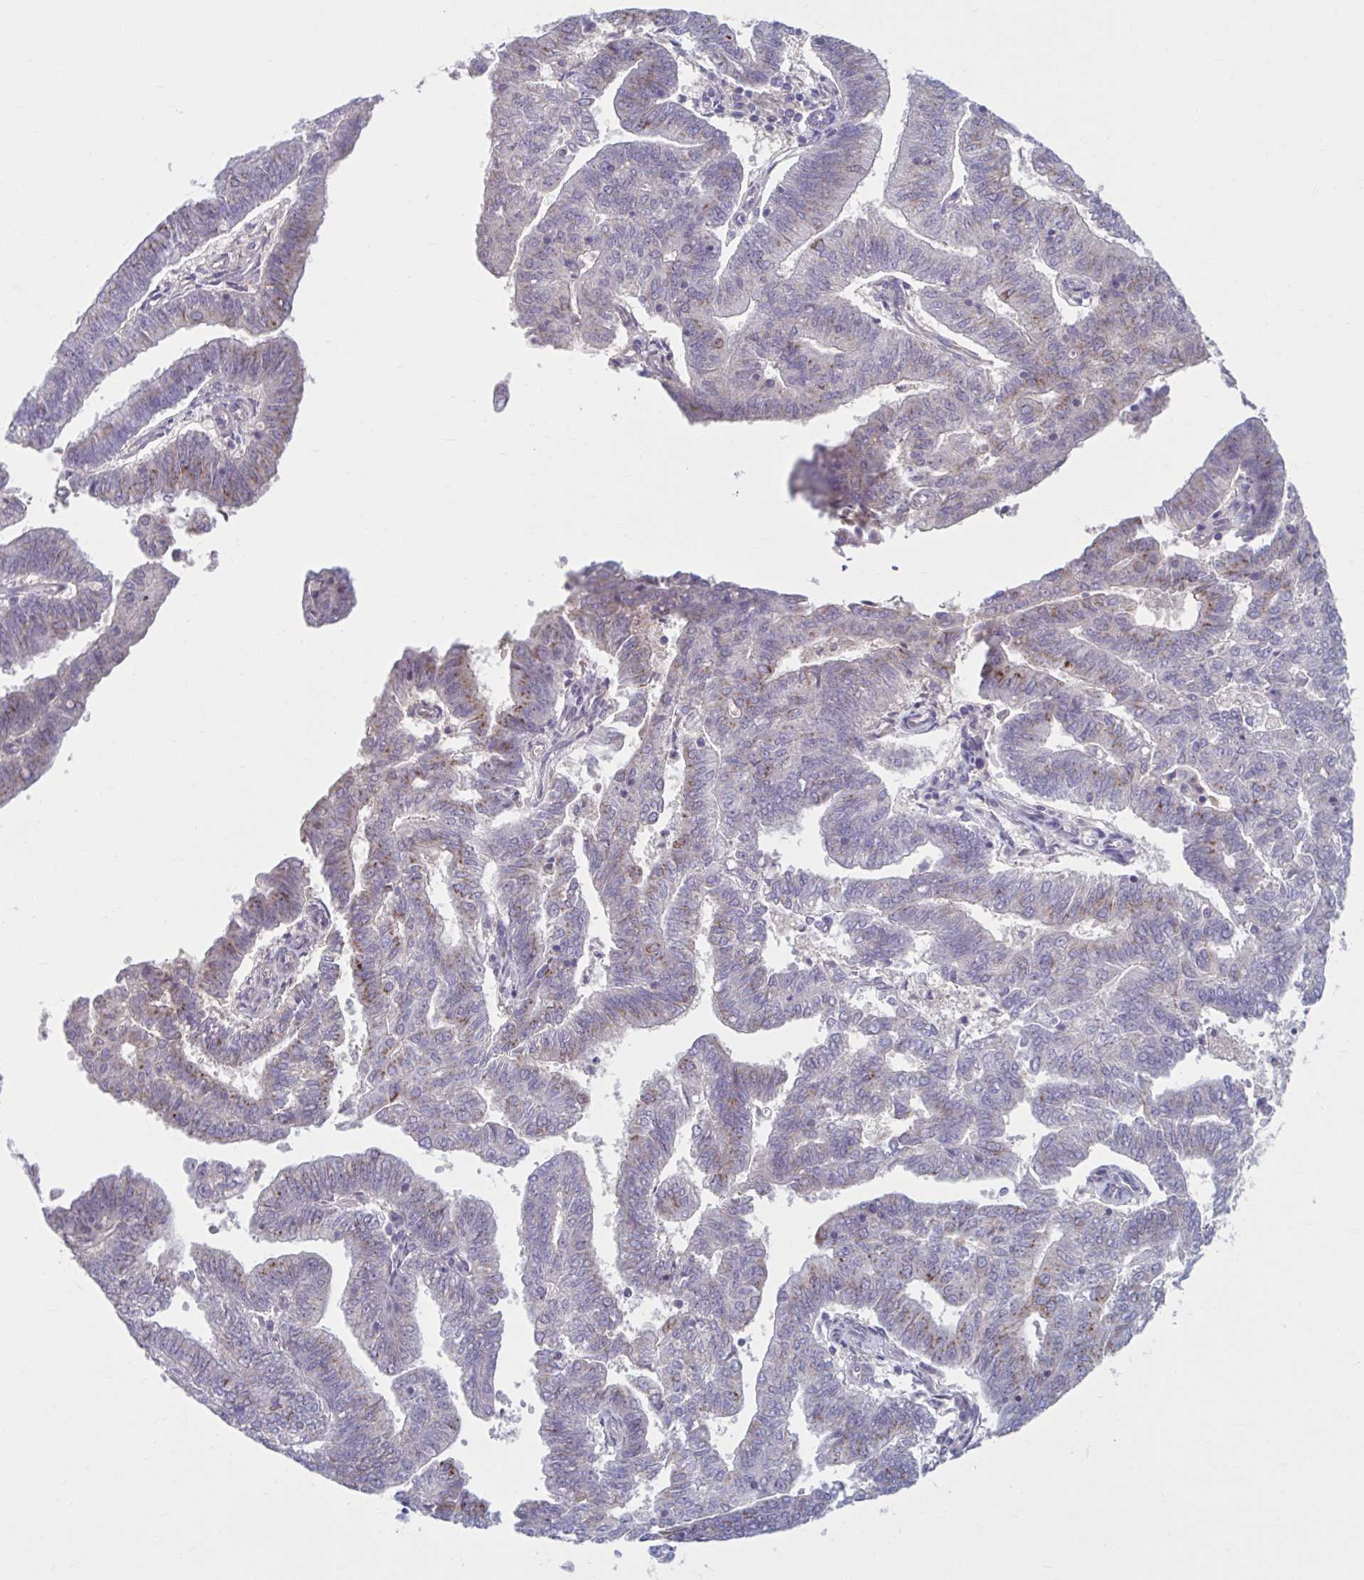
{"staining": {"intensity": "moderate", "quantity": "<25%", "location": "cytoplasmic/membranous"}, "tissue": "endometrial cancer", "cell_type": "Tumor cells", "image_type": "cancer", "snomed": [{"axis": "morphology", "description": "Adenocarcinoma, NOS"}, {"axis": "topography", "description": "Endometrium"}], "caption": "Protein expression analysis of adenocarcinoma (endometrial) demonstrates moderate cytoplasmic/membranous expression in about <25% of tumor cells.", "gene": "CHST3", "patient": {"sex": "female", "age": 82}}